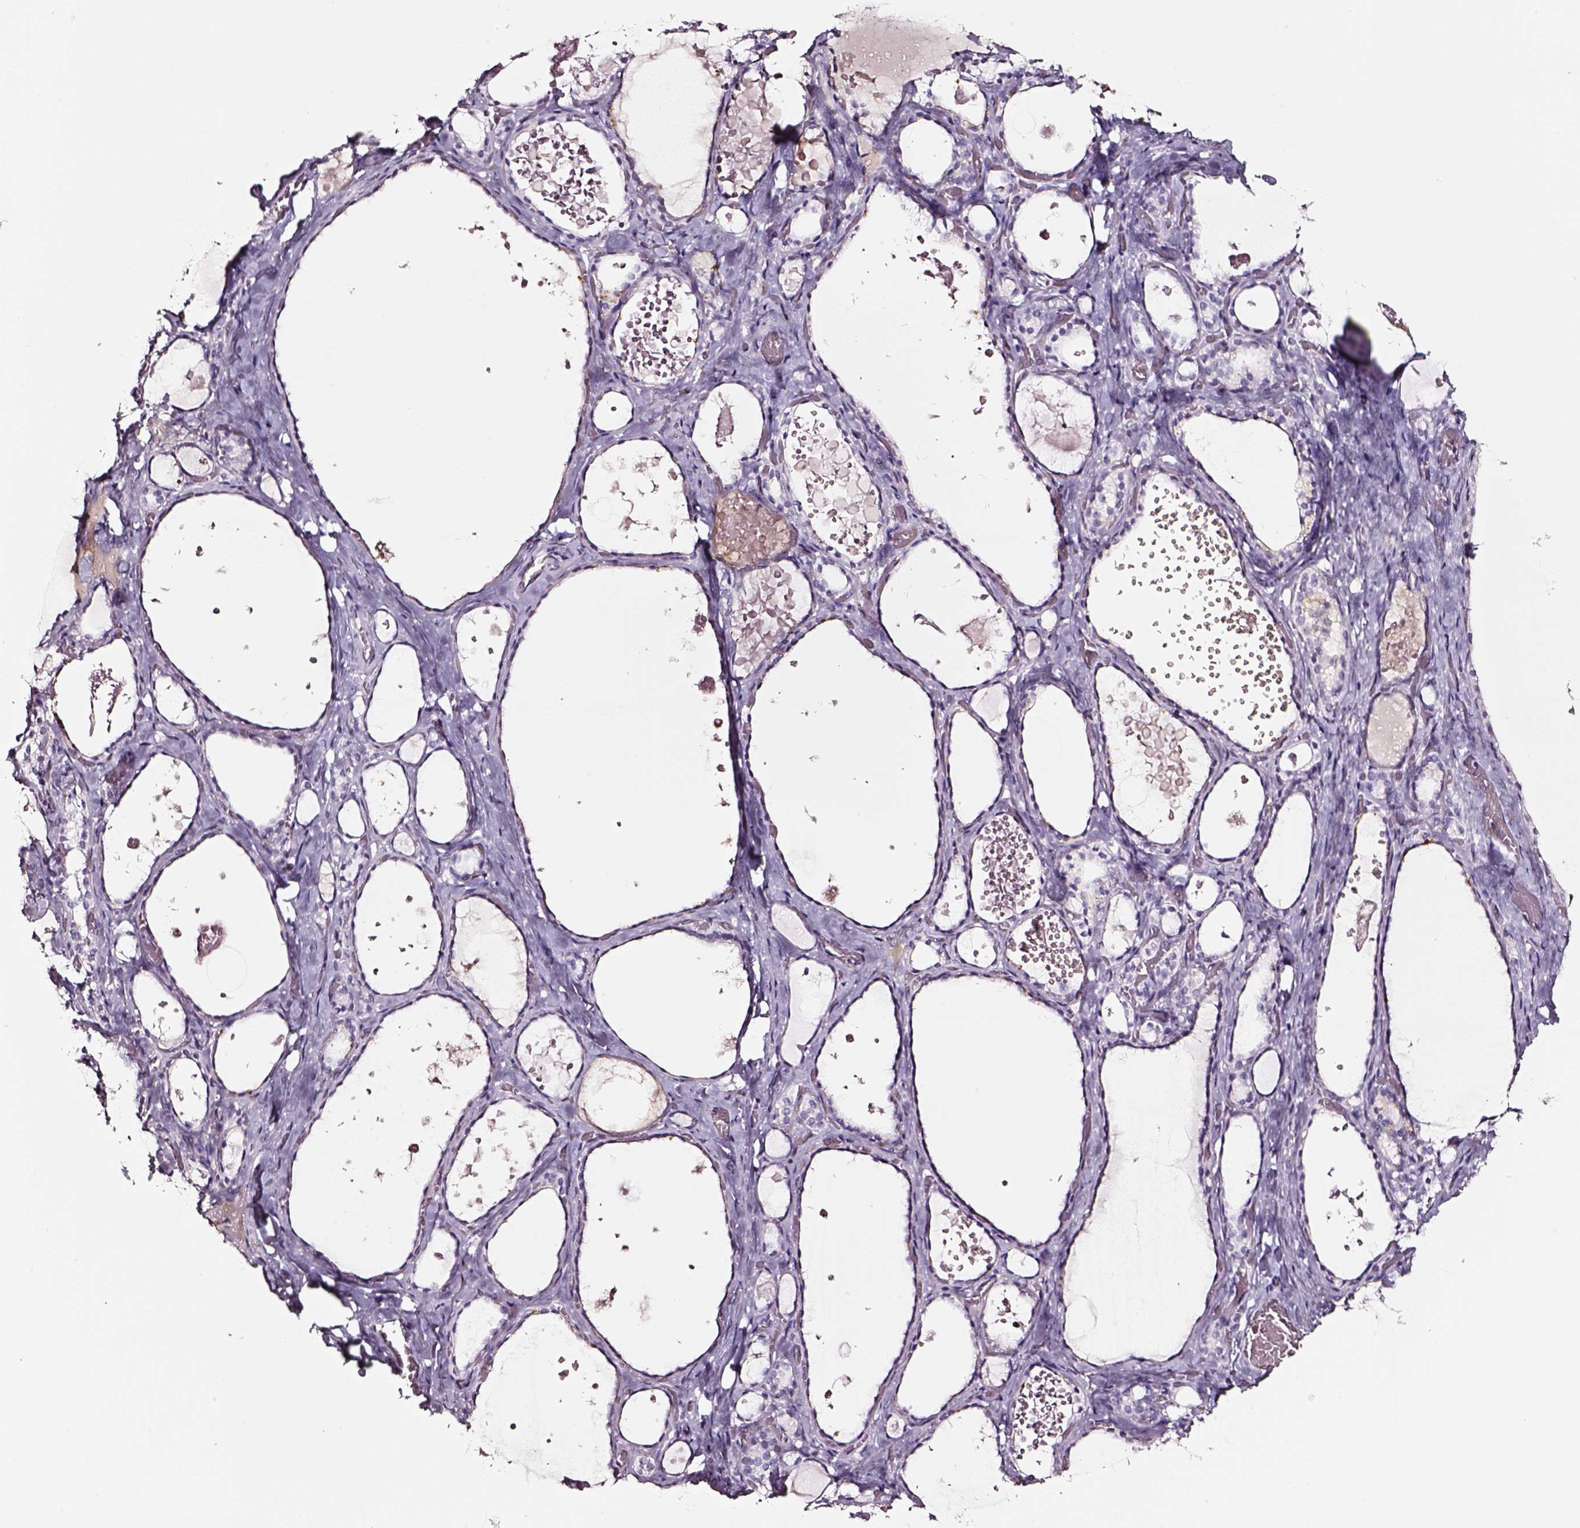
{"staining": {"intensity": "negative", "quantity": "none", "location": "none"}, "tissue": "thyroid gland", "cell_type": "Glandular cells", "image_type": "normal", "snomed": [{"axis": "morphology", "description": "Normal tissue, NOS"}, {"axis": "topography", "description": "Thyroid gland"}], "caption": "This is an immunohistochemistry image of benign human thyroid gland. There is no positivity in glandular cells.", "gene": "SMIM17", "patient": {"sex": "female", "age": 56}}